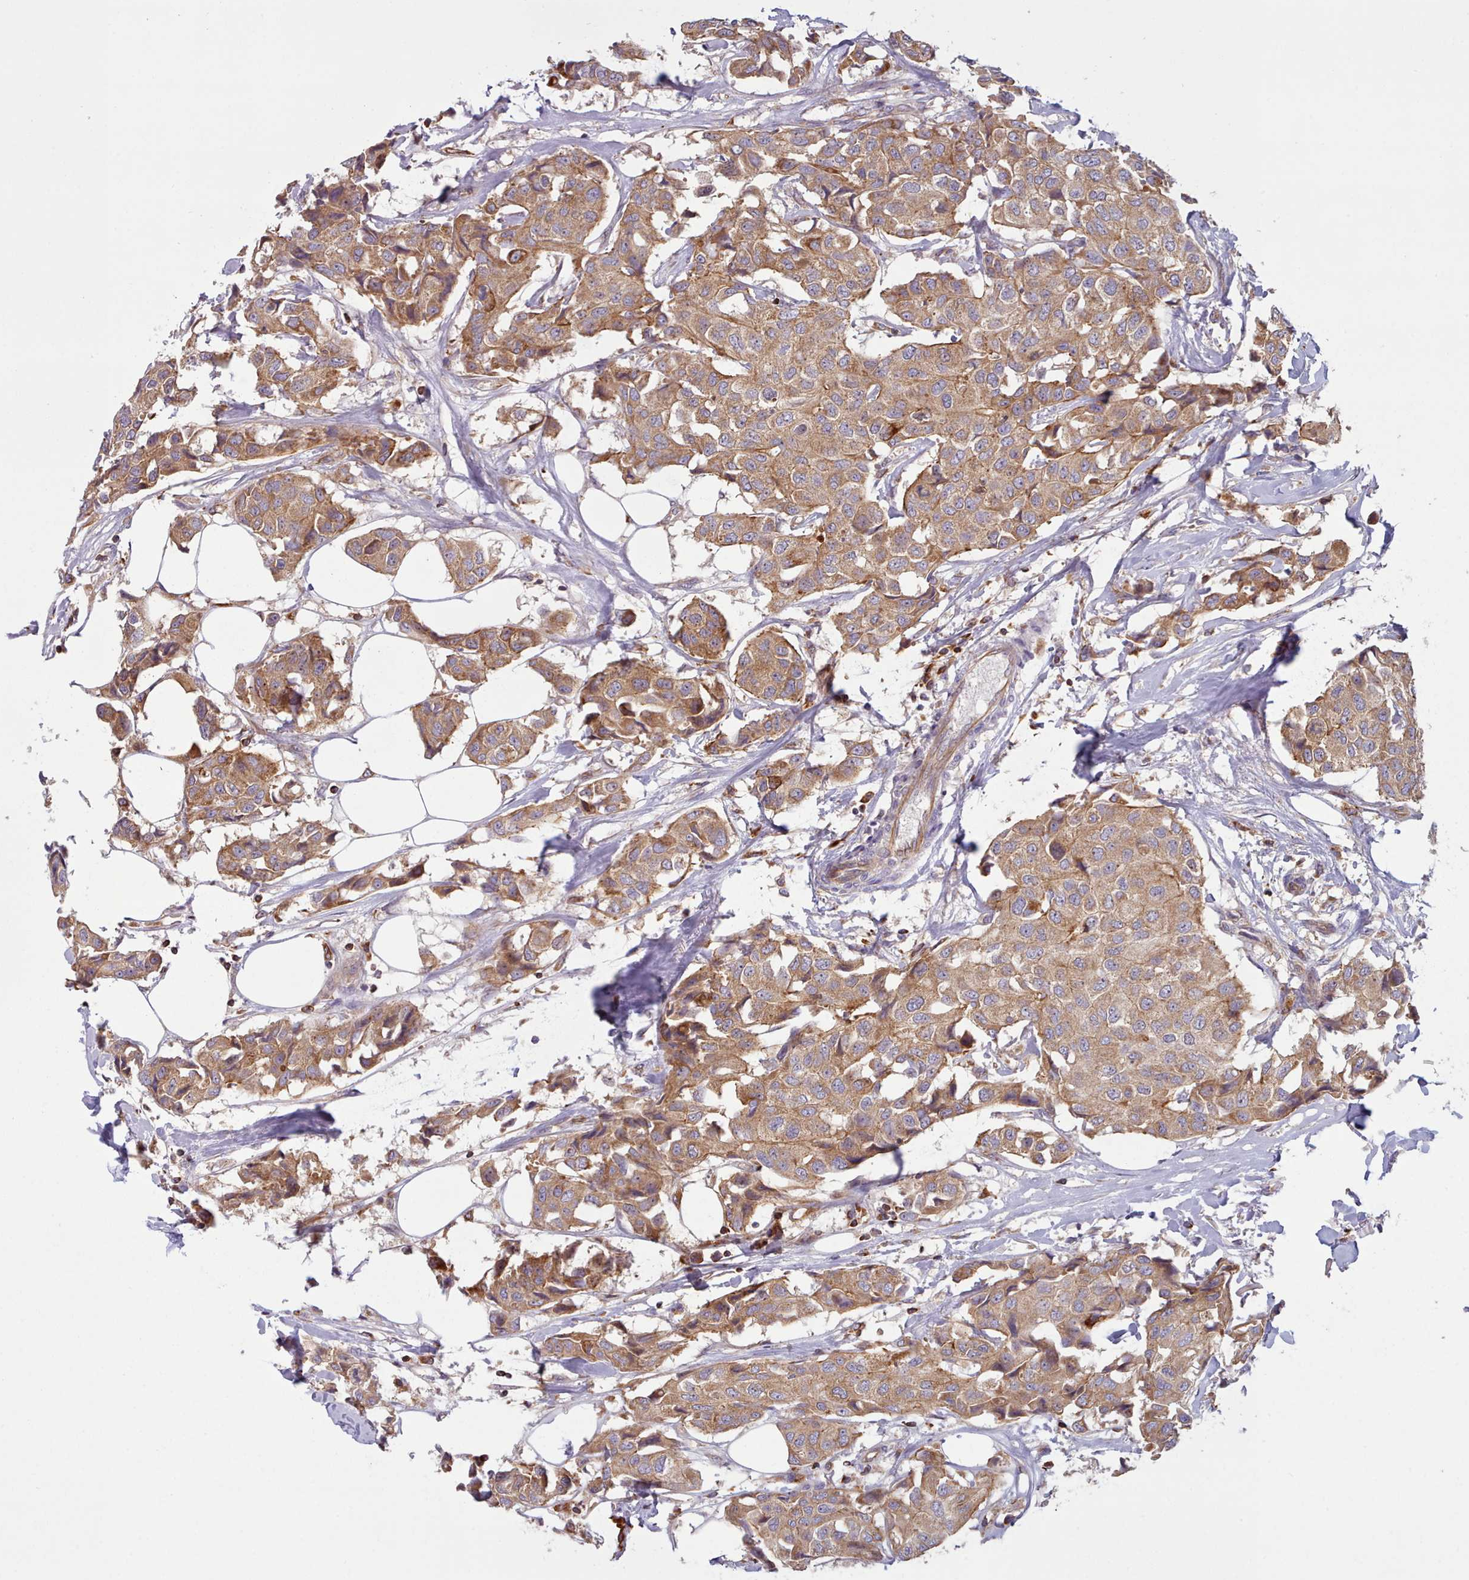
{"staining": {"intensity": "moderate", "quantity": ">75%", "location": "cytoplasmic/membranous"}, "tissue": "breast cancer", "cell_type": "Tumor cells", "image_type": "cancer", "snomed": [{"axis": "morphology", "description": "Duct carcinoma"}, {"axis": "topography", "description": "Breast"}], "caption": "An immunohistochemistry image of tumor tissue is shown. Protein staining in brown highlights moderate cytoplasmic/membranous positivity in breast cancer within tumor cells.", "gene": "CRYBG1", "patient": {"sex": "female", "age": 80}}